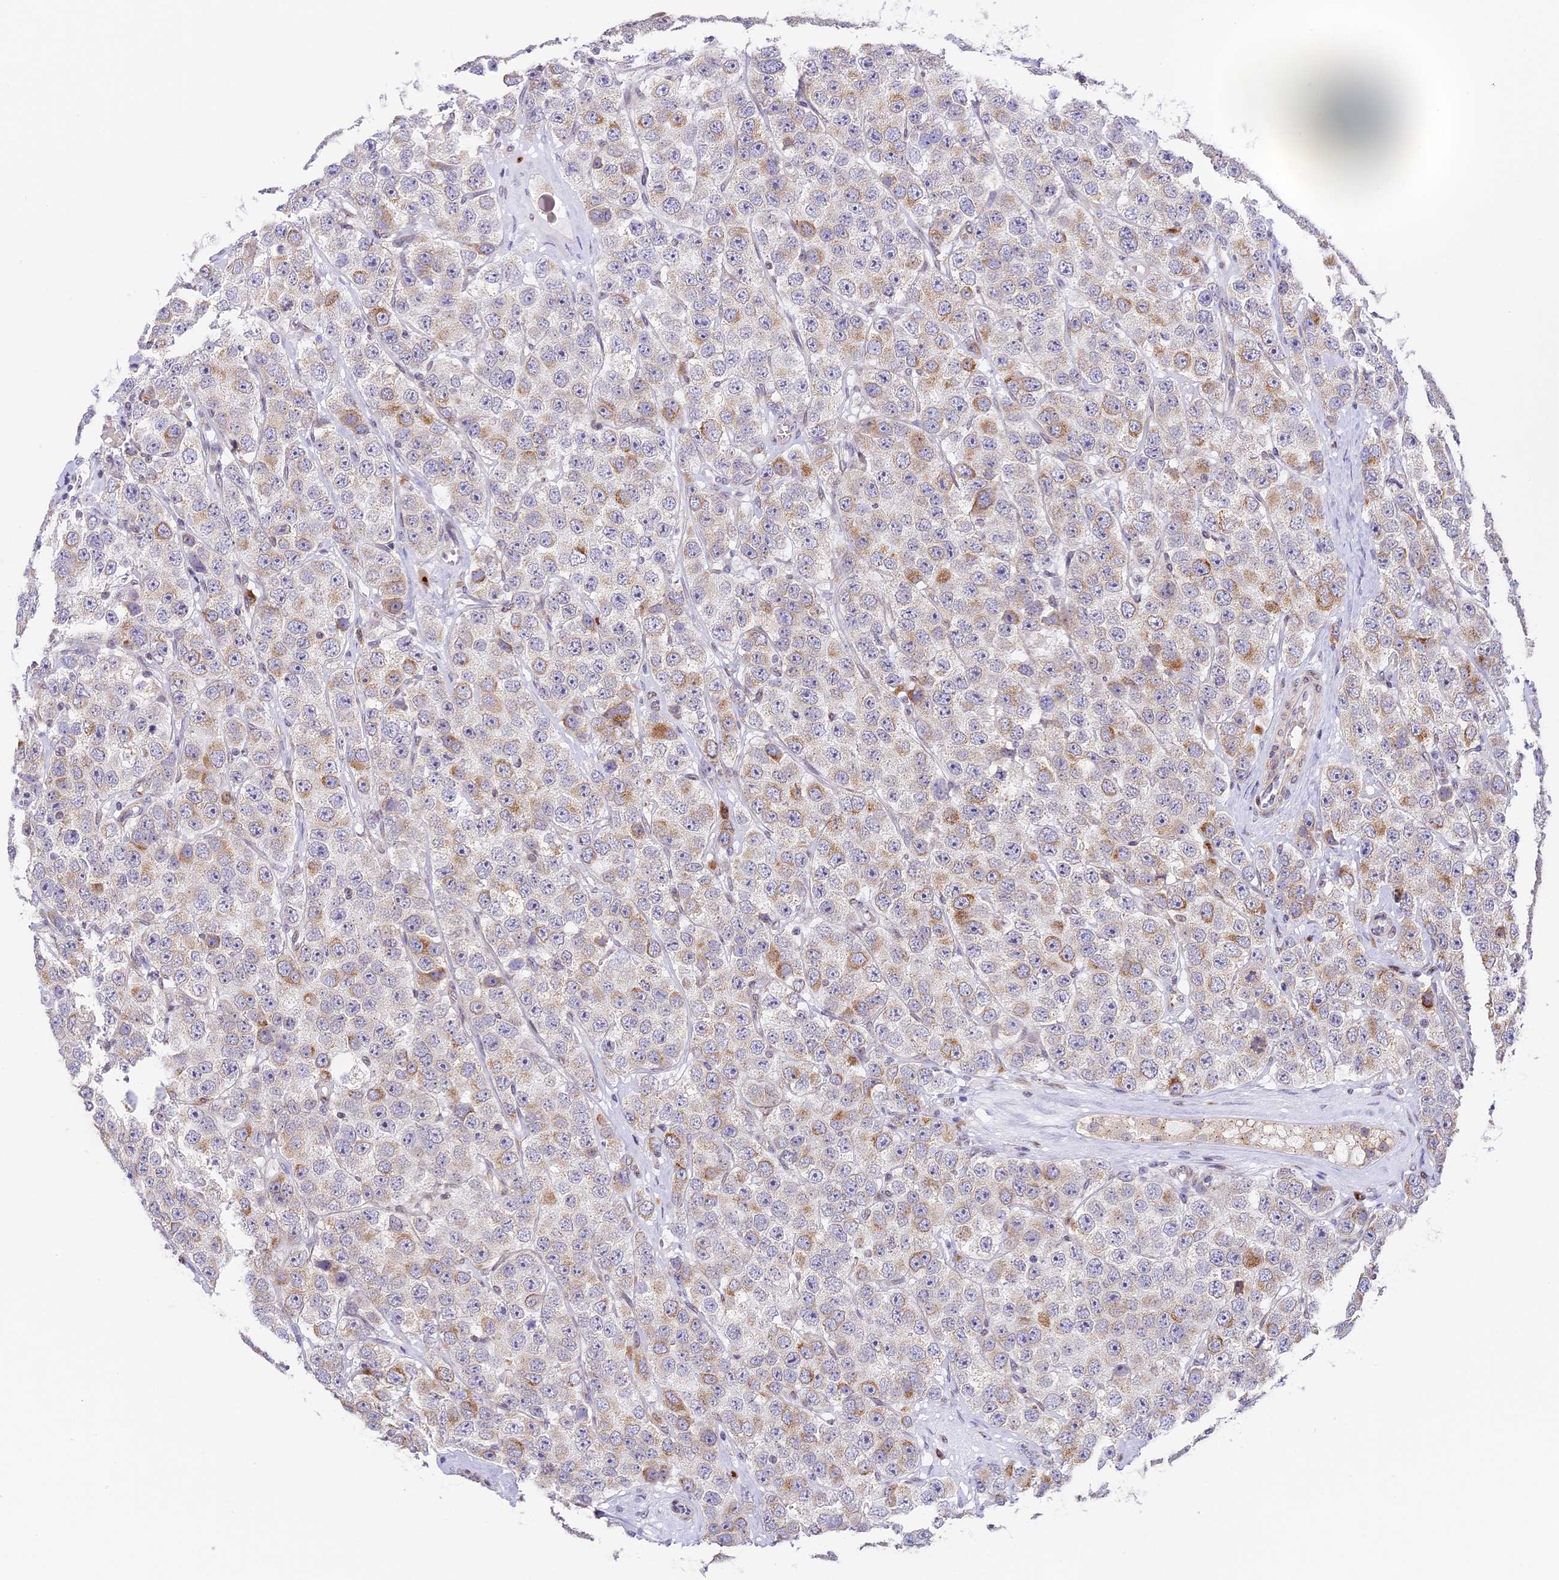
{"staining": {"intensity": "moderate", "quantity": "<25%", "location": "cytoplasmic/membranous"}, "tissue": "testis cancer", "cell_type": "Tumor cells", "image_type": "cancer", "snomed": [{"axis": "morphology", "description": "Seminoma, NOS"}, {"axis": "topography", "description": "Testis"}], "caption": "Seminoma (testis) tissue shows moderate cytoplasmic/membranous expression in approximately <25% of tumor cells", "gene": "HEATR5B", "patient": {"sex": "male", "age": 28}}